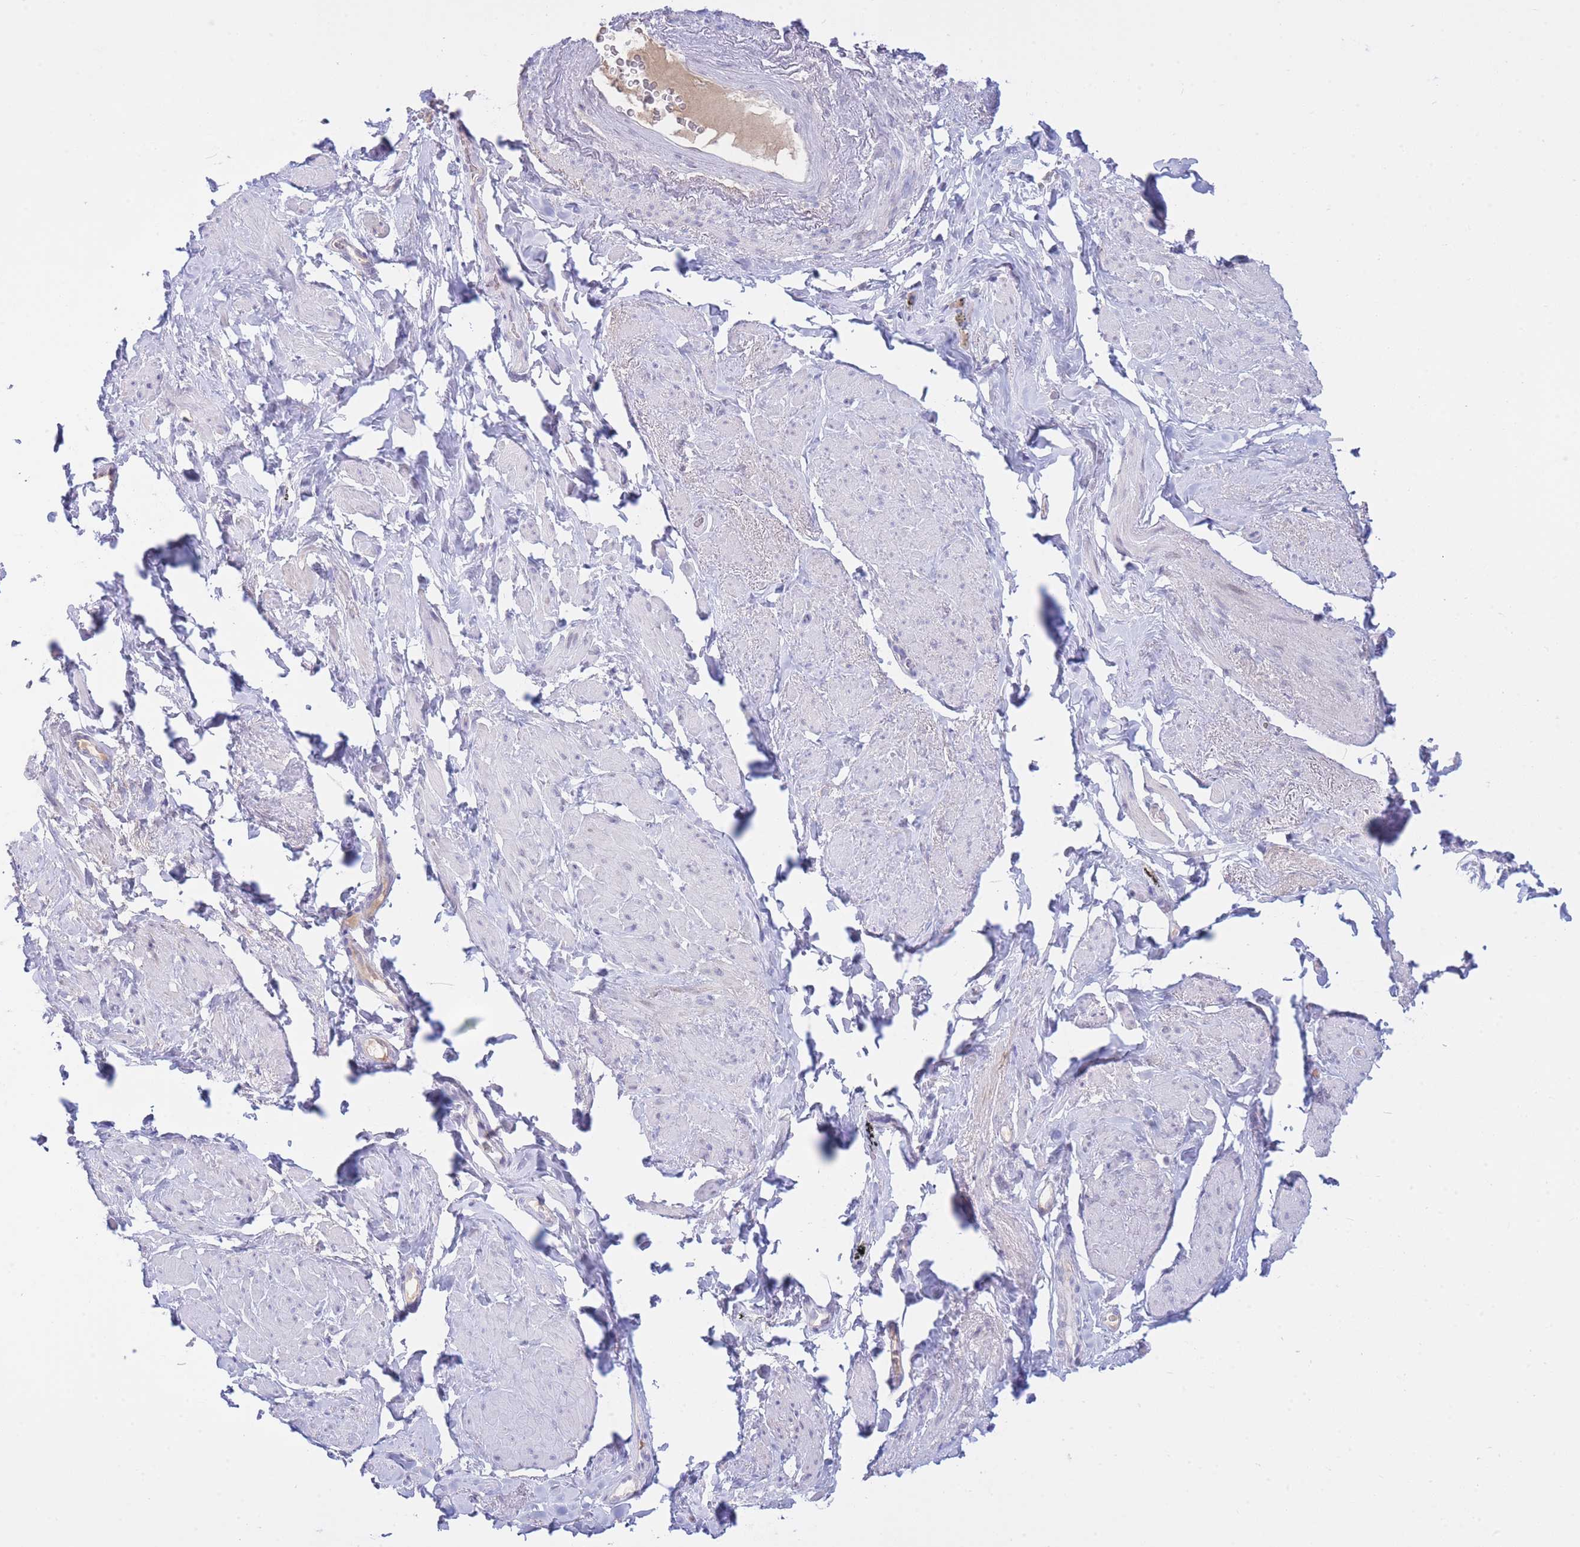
{"staining": {"intensity": "negative", "quantity": "none", "location": "none"}, "tissue": "smooth muscle", "cell_type": "Smooth muscle cells", "image_type": "normal", "snomed": [{"axis": "morphology", "description": "Normal tissue, NOS"}, {"axis": "topography", "description": "Smooth muscle"}, {"axis": "topography", "description": "Peripheral nerve tissue"}], "caption": "This is an IHC micrograph of normal smooth muscle. There is no positivity in smooth muscle cells.", "gene": "NANP", "patient": {"sex": "male", "age": 69}}